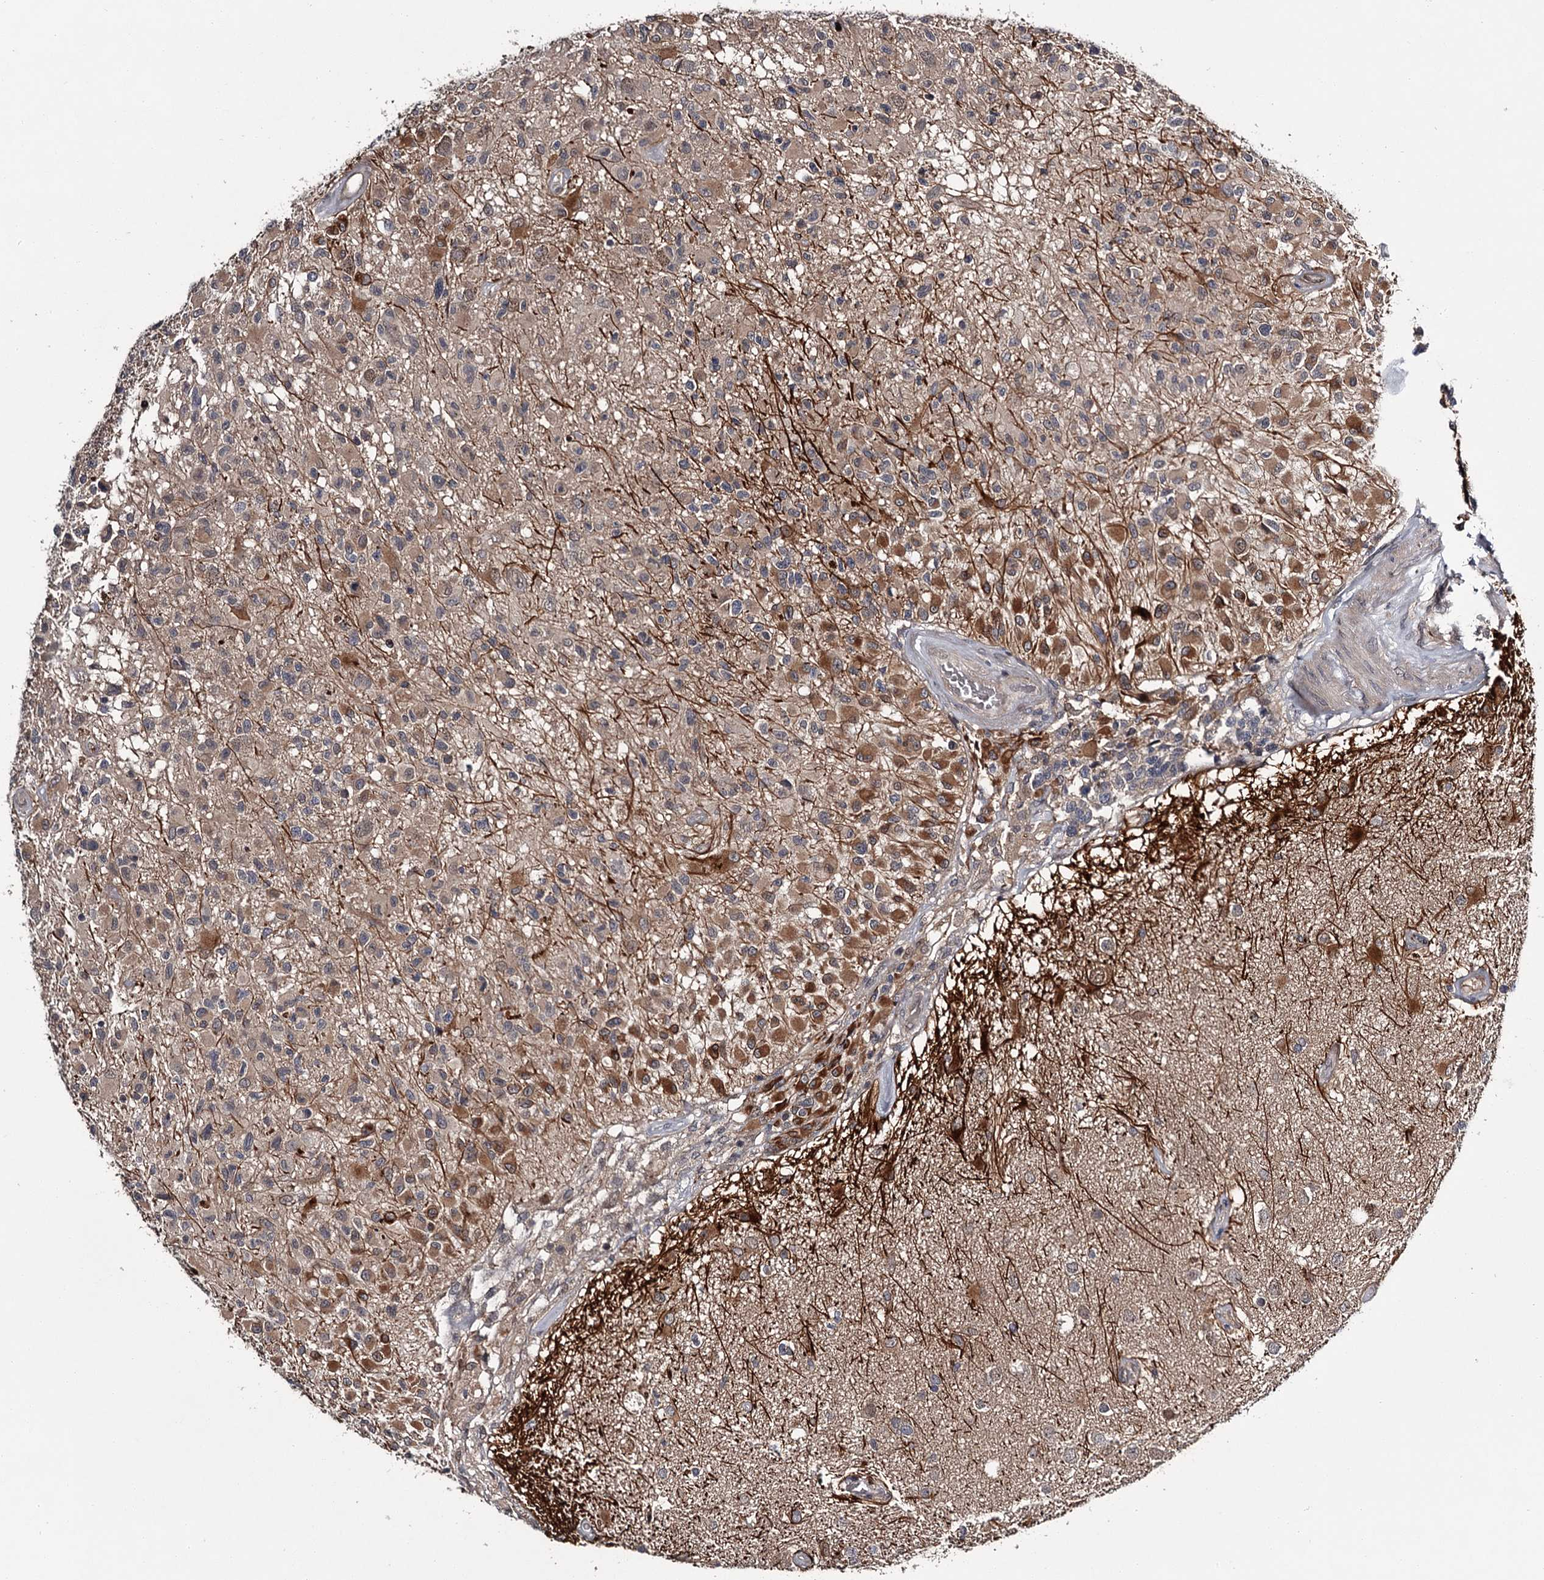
{"staining": {"intensity": "moderate", "quantity": "25%-75%", "location": "cytoplasmic/membranous"}, "tissue": "glioma", "cell_type": "Tumor cells", "image_type": "cancer", "snomed": [{"axis": "morphology", "description": "Glioma, malignant, High grade"}, {"axis": "morphology", "description": "Glioblastoma, NOS"}, {"axis": "topography", "description": "Brain"}], "caption": "Approximately 25%-75% of tumor cells in human glioma show moderate cytoplasmic/membranous protein positivity as visualized by brown immunohistochemical staining.", "gene": "DAO", "patient": {"sex": "male", "age": 60}}